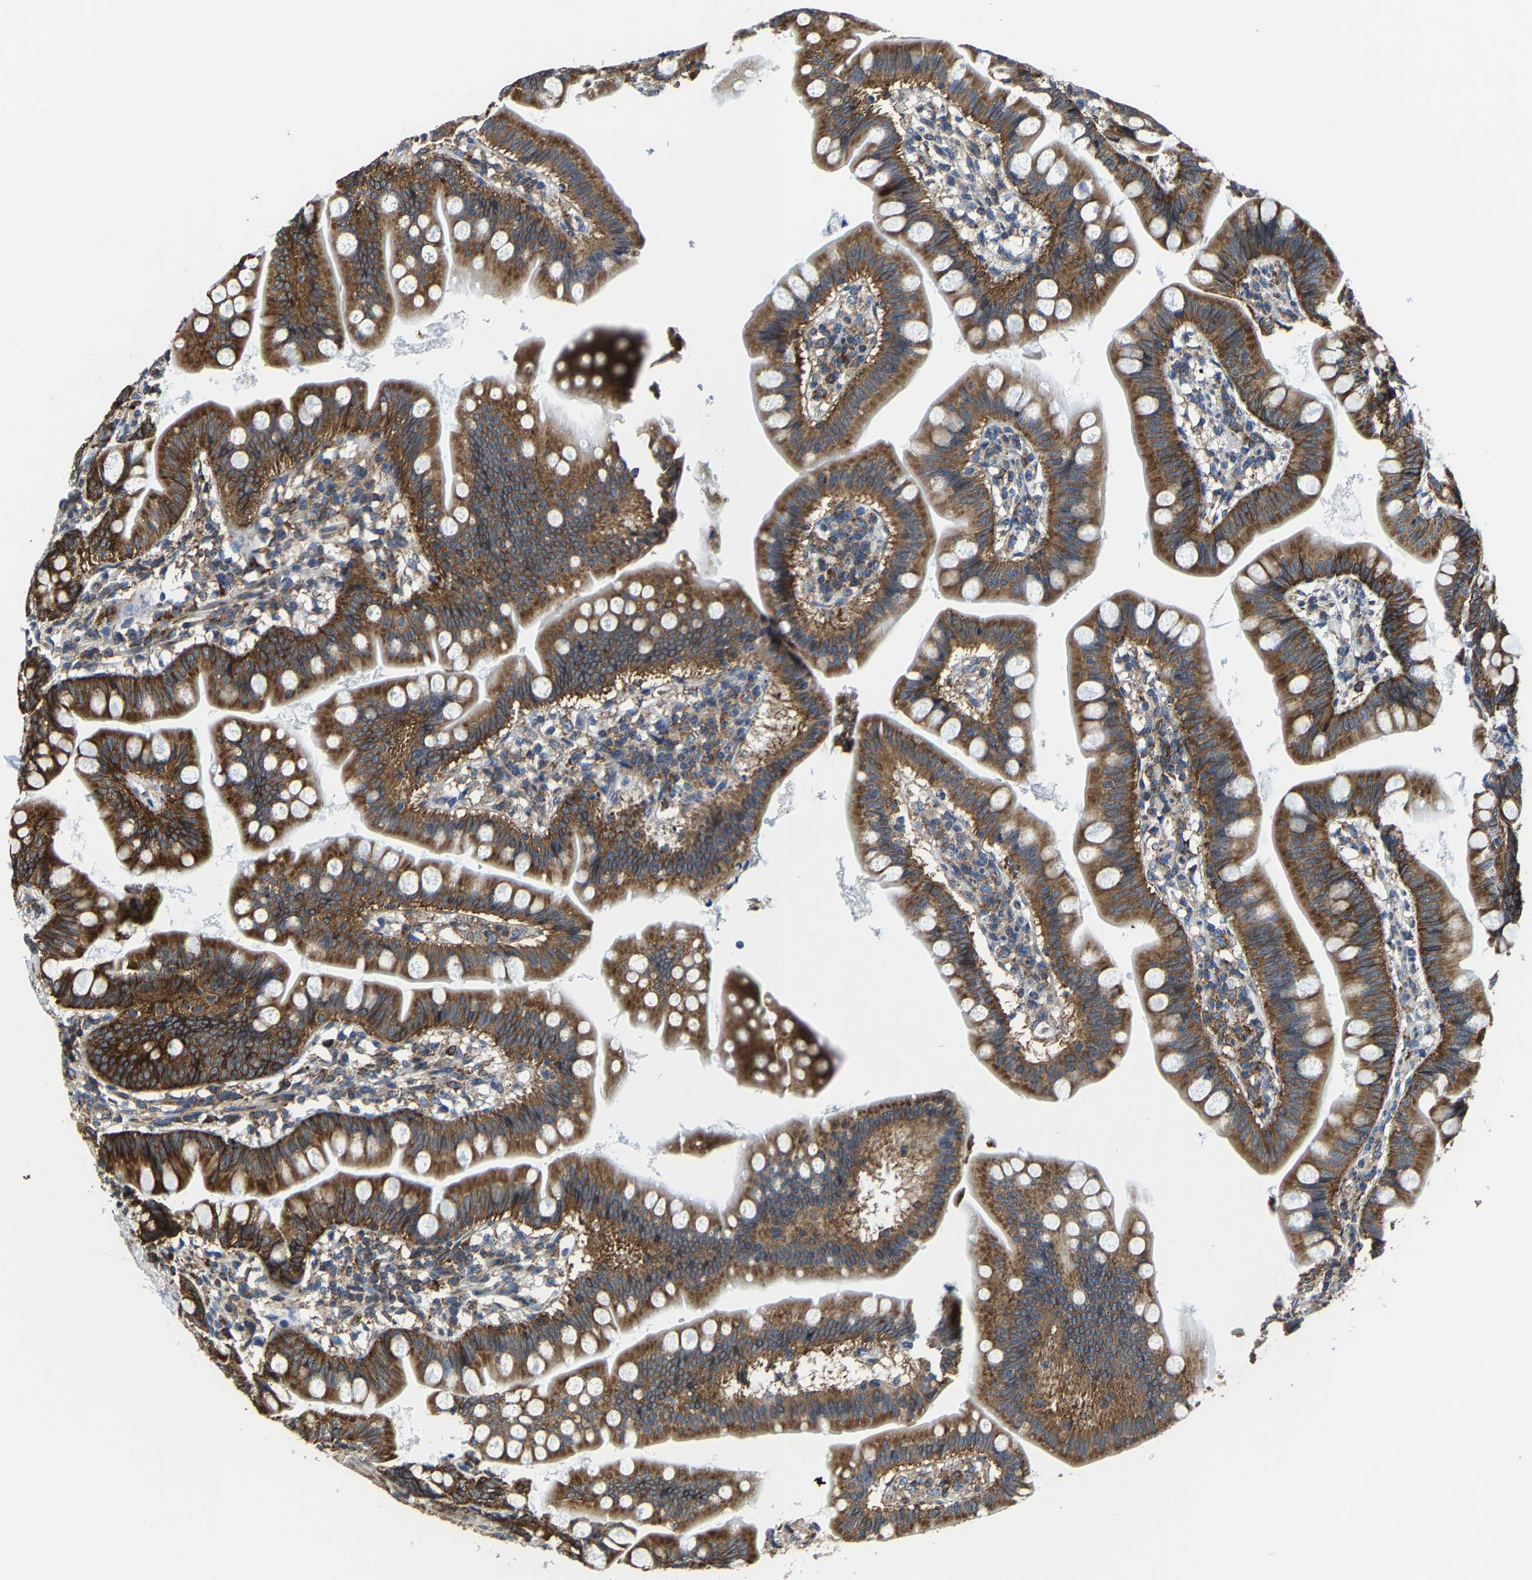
{"staining": {"intensity": "strong", "quantity": ">75%", "location": "cytoplasmic/membranous"}, "tissue": "small intestine", "cell_type": "Glandular cells", "image_type": "normal", "snomed": [{"axis": "morphology", "description": "Normal tissue, NOS"}, {"axis": "topography", "description": "Small intestine"}], "caption": "Small intestine was stained to show a protein in brown. There is high levels of strong cytoplasmic/membranous expression in approximately >75% of glandular cells. Using DAB (brown) and hematoxylin (blue) stains, captured at high magnification using brightfield microscopy.", "gene": "G3BP2", "patient": {"sex": "male", "age": 7}}